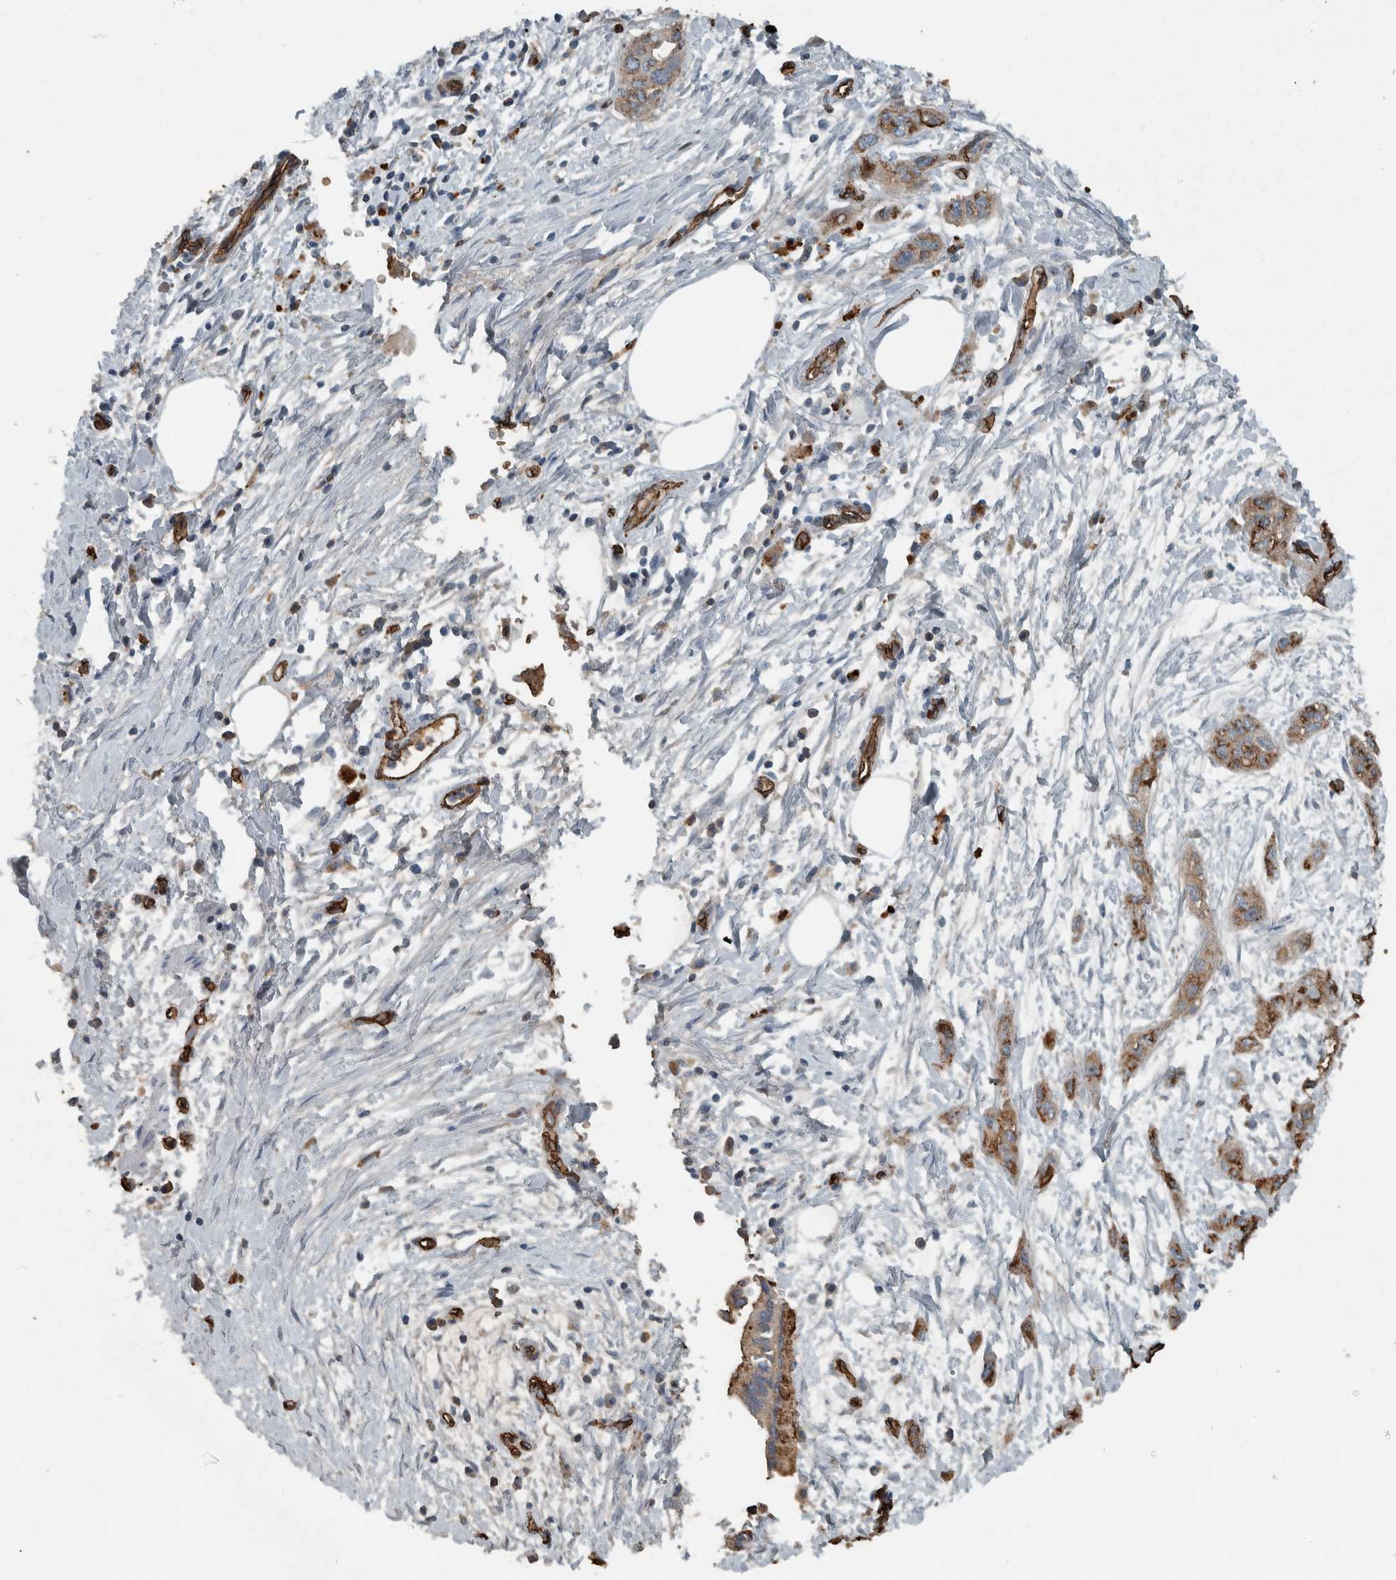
{"staining": {"intensity": "moderate", "quantity": ">75%", "location": "cytoplasmic/membranous"}, "tissue": "pancreatic cancer", "cell_type": "Tumor cells", "image_type": "cancer", "snomed": [{"axis": "morphology", "description": "Adenocarcinoma, NOS"}, {"axis": "topography", "description": "Pancreas"}], "caption": "IHC (DAB) staining of pancreatic cancer (adenocarcinoma) displays moderate cytoplasmic/membranous protein staining in about >75% of tumor cells.", "gene": "LBP", "patient": {"sex": "male", "age": 74}}